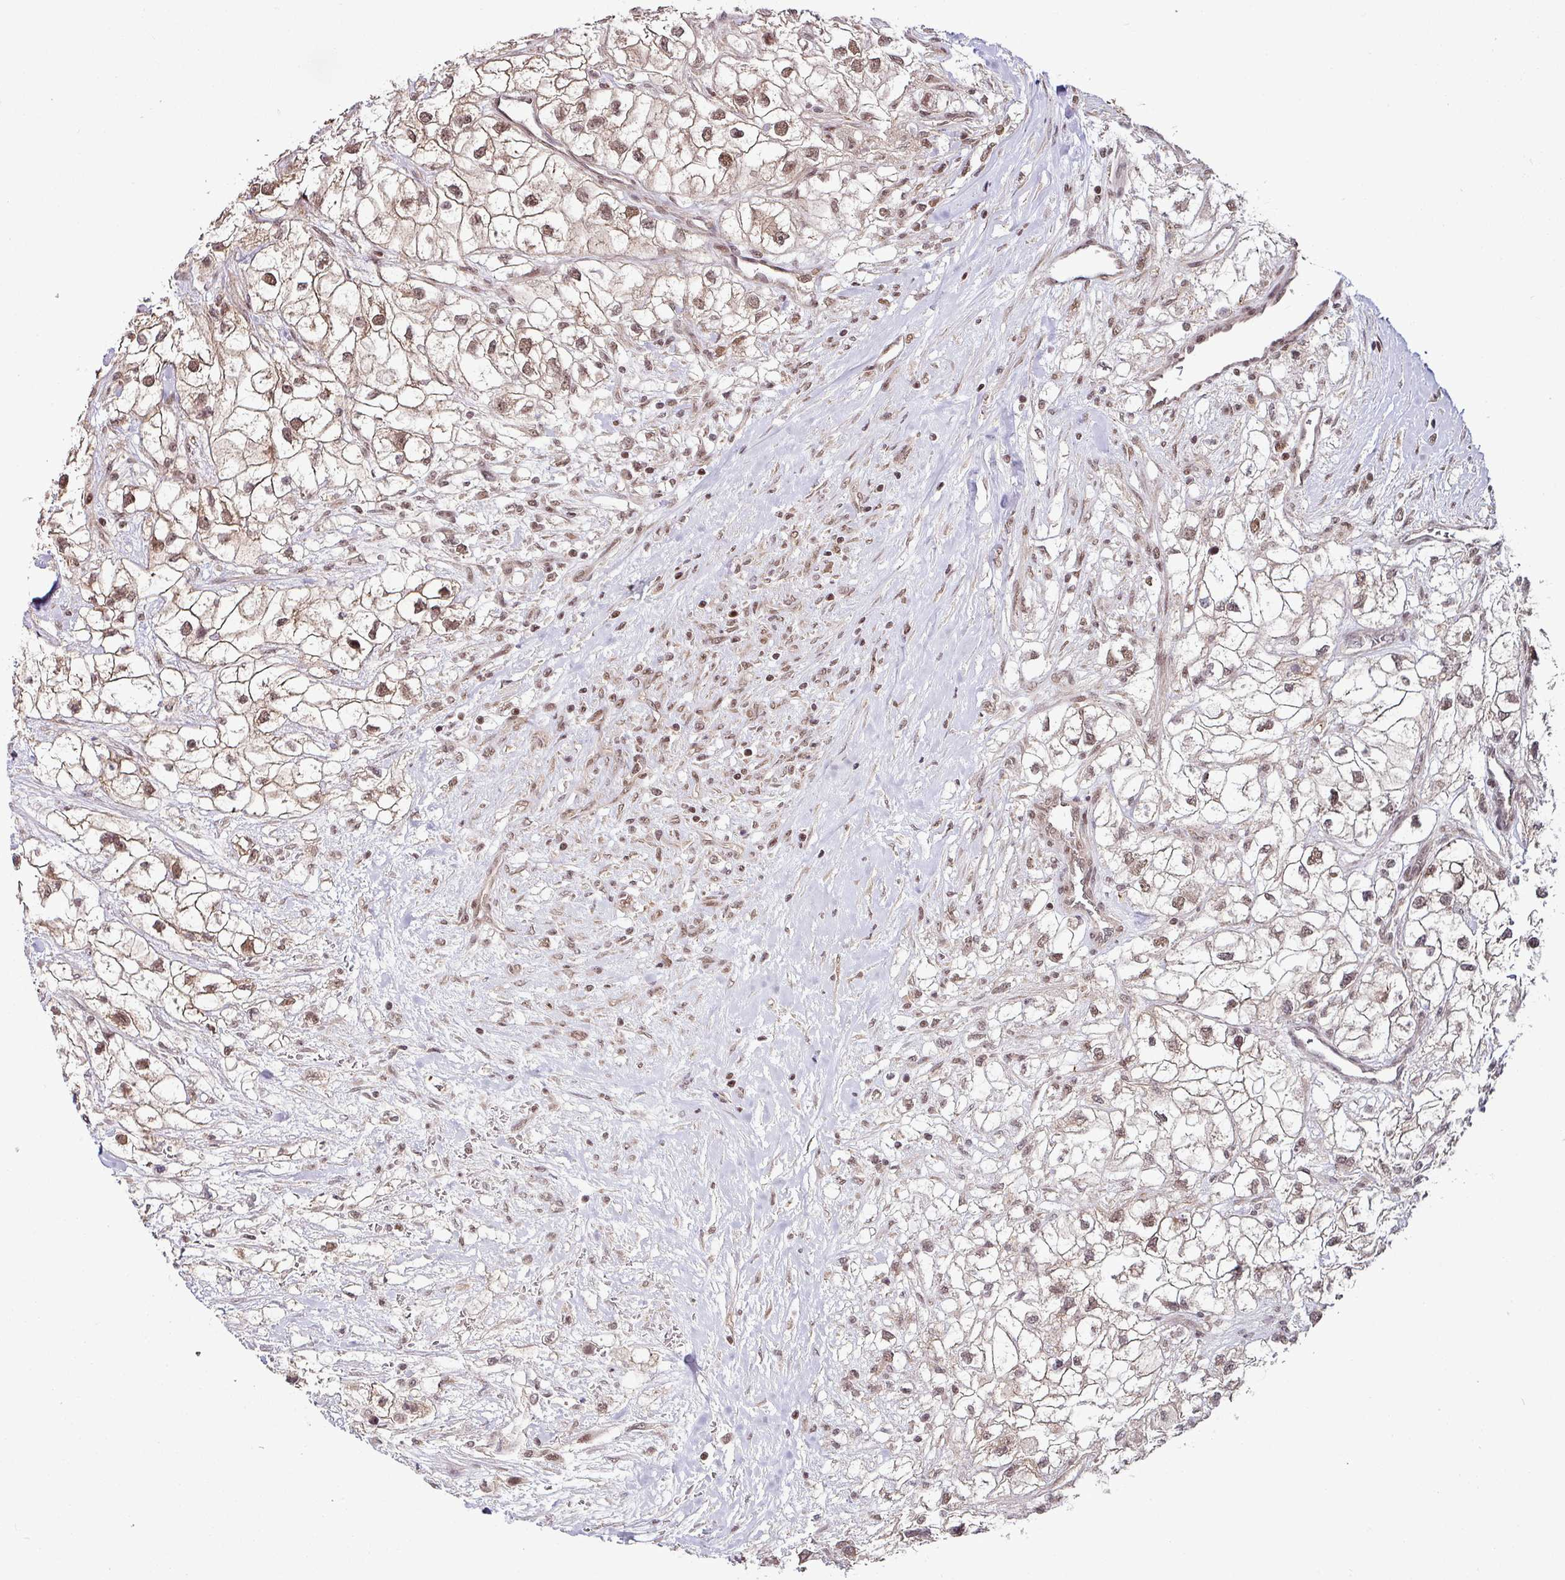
{"staining": {"intensity": "moderate", "quantity": ">75%", "location": "cytoplasmic/membranous,nuclear"}, "tissue": "renal cancer", "cell_type": "Tumor cells", "image_type": "cancer", "snomed": [{"axis": "morphology", "description": "Adenocarcinoma, NOS"}, {"axis": "topography", "description": "Kidney"}], "caption": "Protein expression by IHC exhibits moderate cytoplasmic/membranous and nuclear staining in approximately >75% of tumor cells in renal cancer.", "gene": "PHF23", "patient": {"sex": "male", "age": 59}}